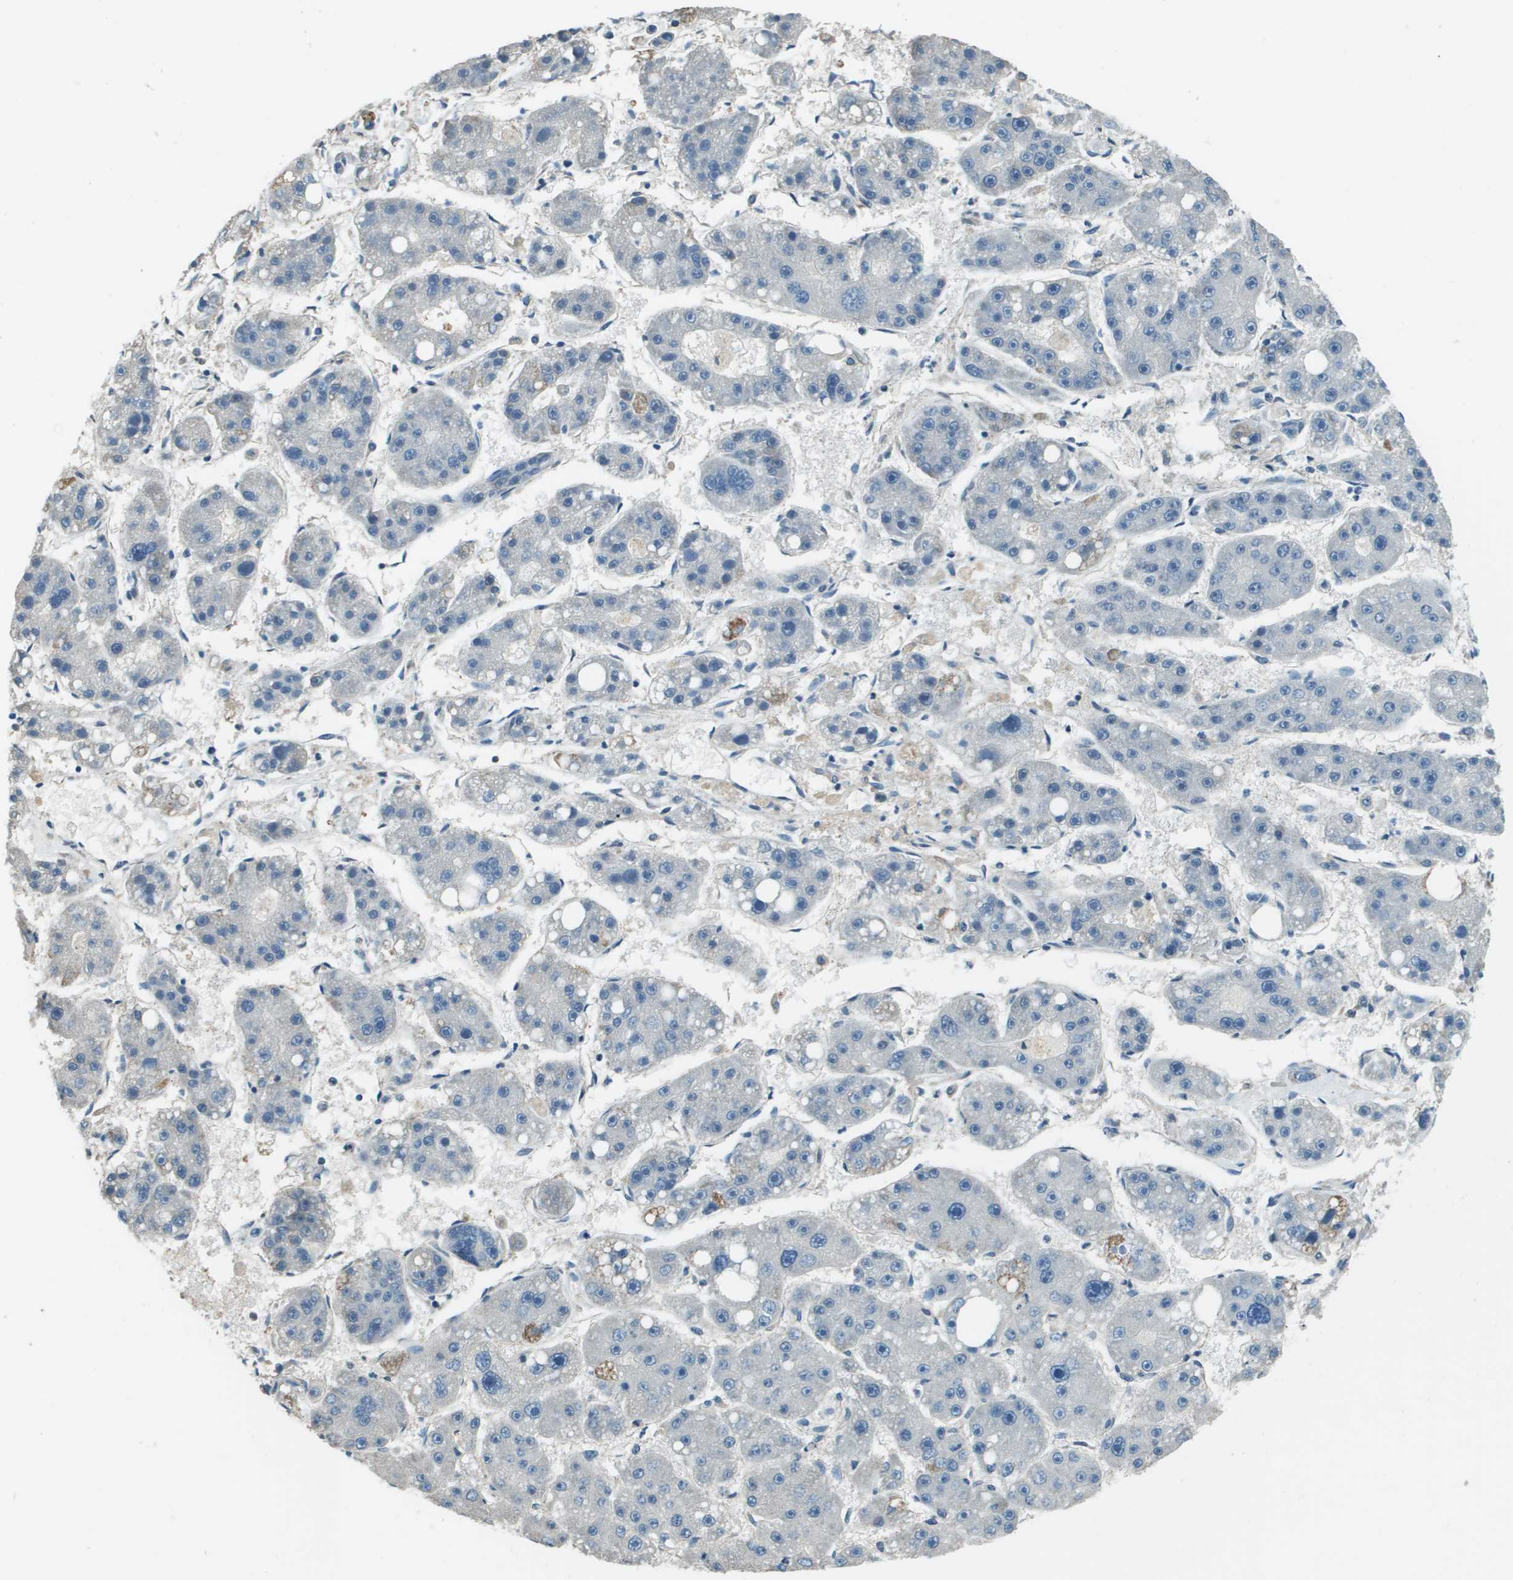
{"staining": {"intensity": "negative", "quantity": "none", "location": "none"}, "tissue": "liver cancer", "cell_type": "Tumor cells", "image_type": "cancer", "snomed": [{"axis": "morphology", "description": "Carcinoma, Hepatocellular, NOS"}, {"axis": "topography", "description": "Liver"}], "caption": "This is a histopathology image of immunohistochemistry (IHC) staining of hepatocellular carcinoma (liver), which shows no expression in tumor cells.", "gene": "TMEM51", "patient": {"sex": "female", "age": 61}}